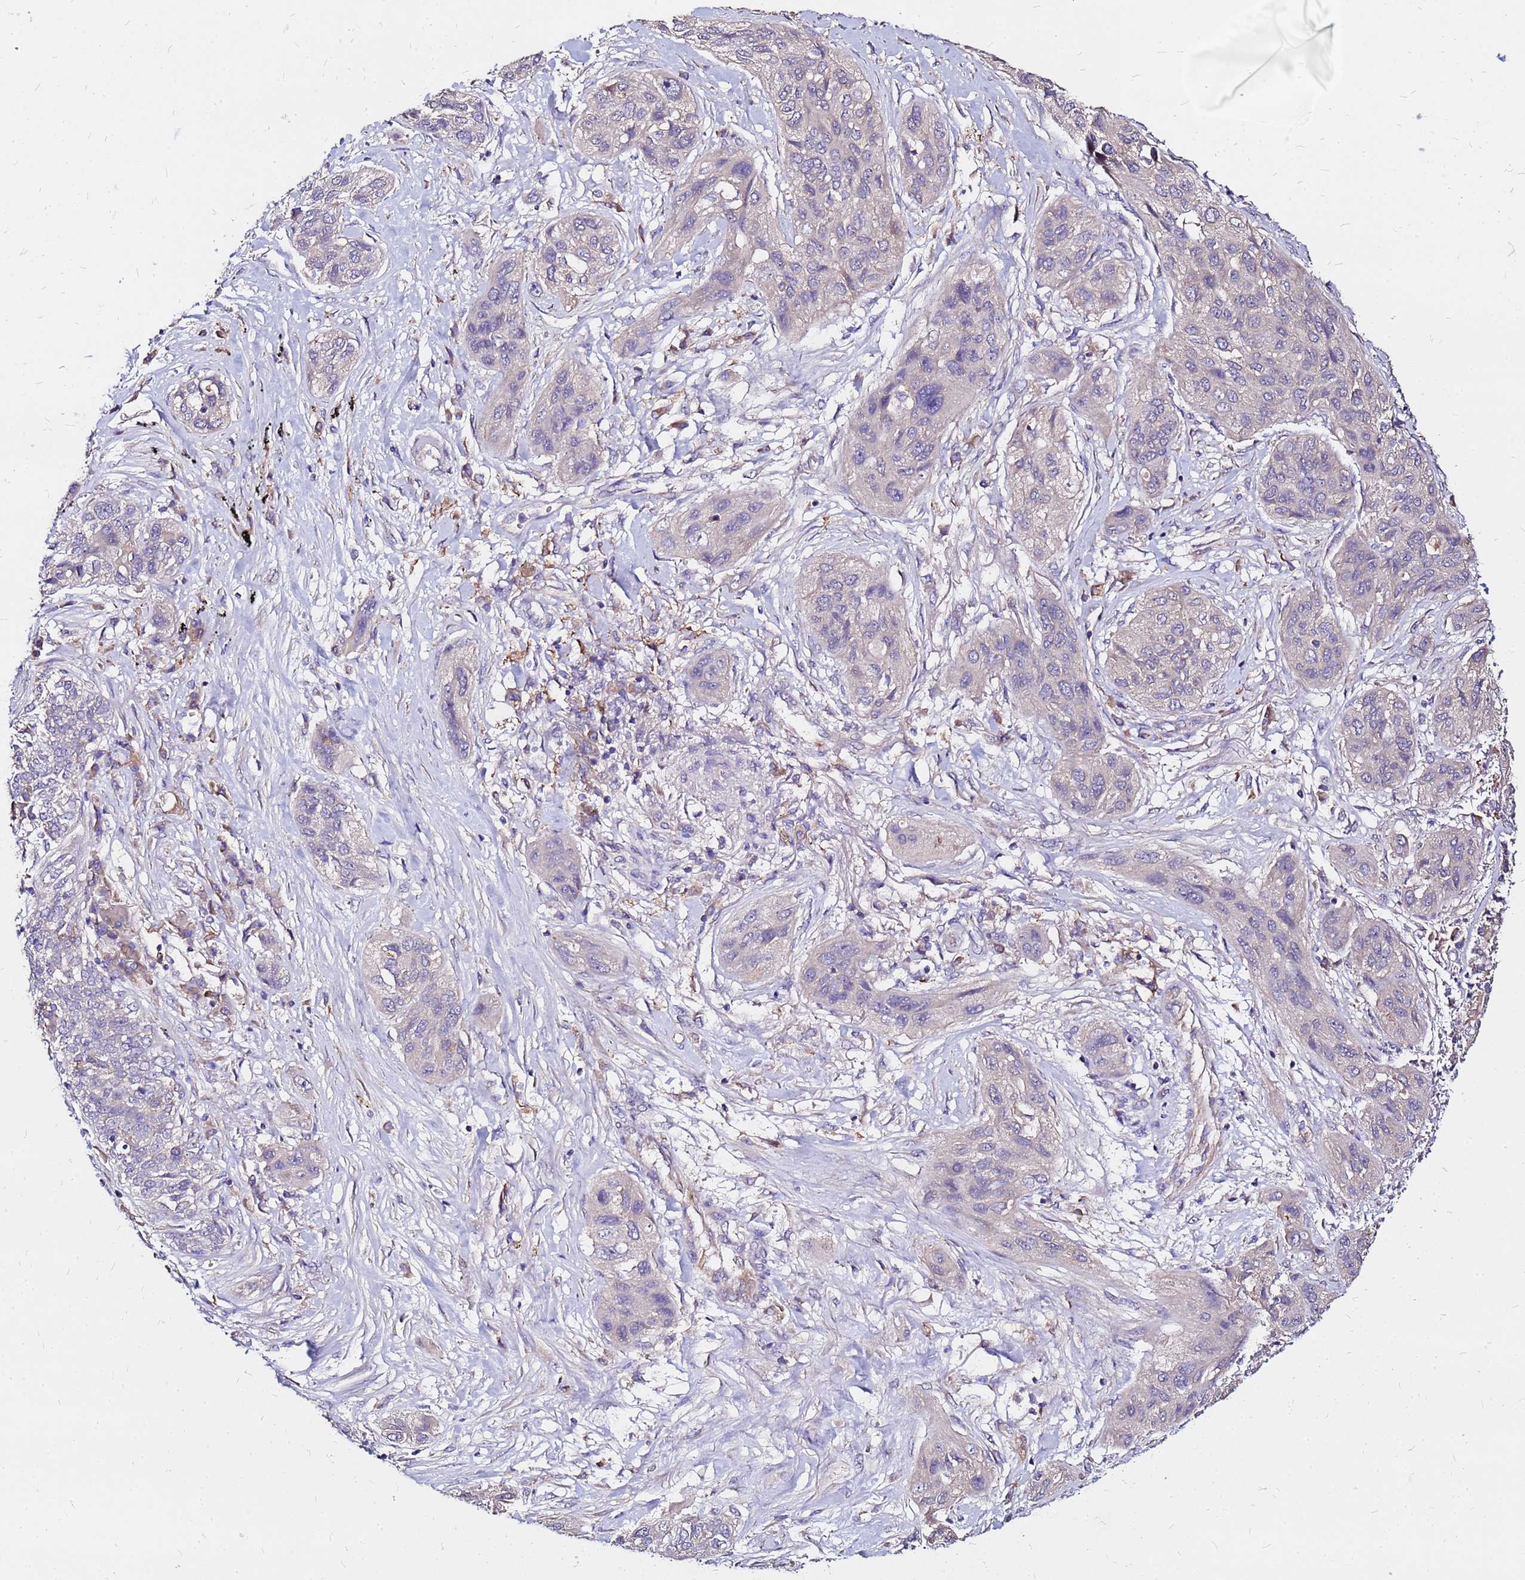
{"staining": {"intensity": "negative", "quantity": "none", "location": "none"}, "tissue": "lung cancer", "cell_type": "Tumor cells", "image_type": "cancer", "snomed": [{"axis": "morphology", "description": "Squamous cell carcinoma, NOS"}, {"axis": "topography", "description": "Lung"}], "caption": "High power microscopy photomicrograph of an immunohistochemistry image of squamous cell carcinoma (lung), revealing no significant expression in tumor cells.", "gene": "ARHGEF5", "patient": {"sex": "female", "age": 70}}